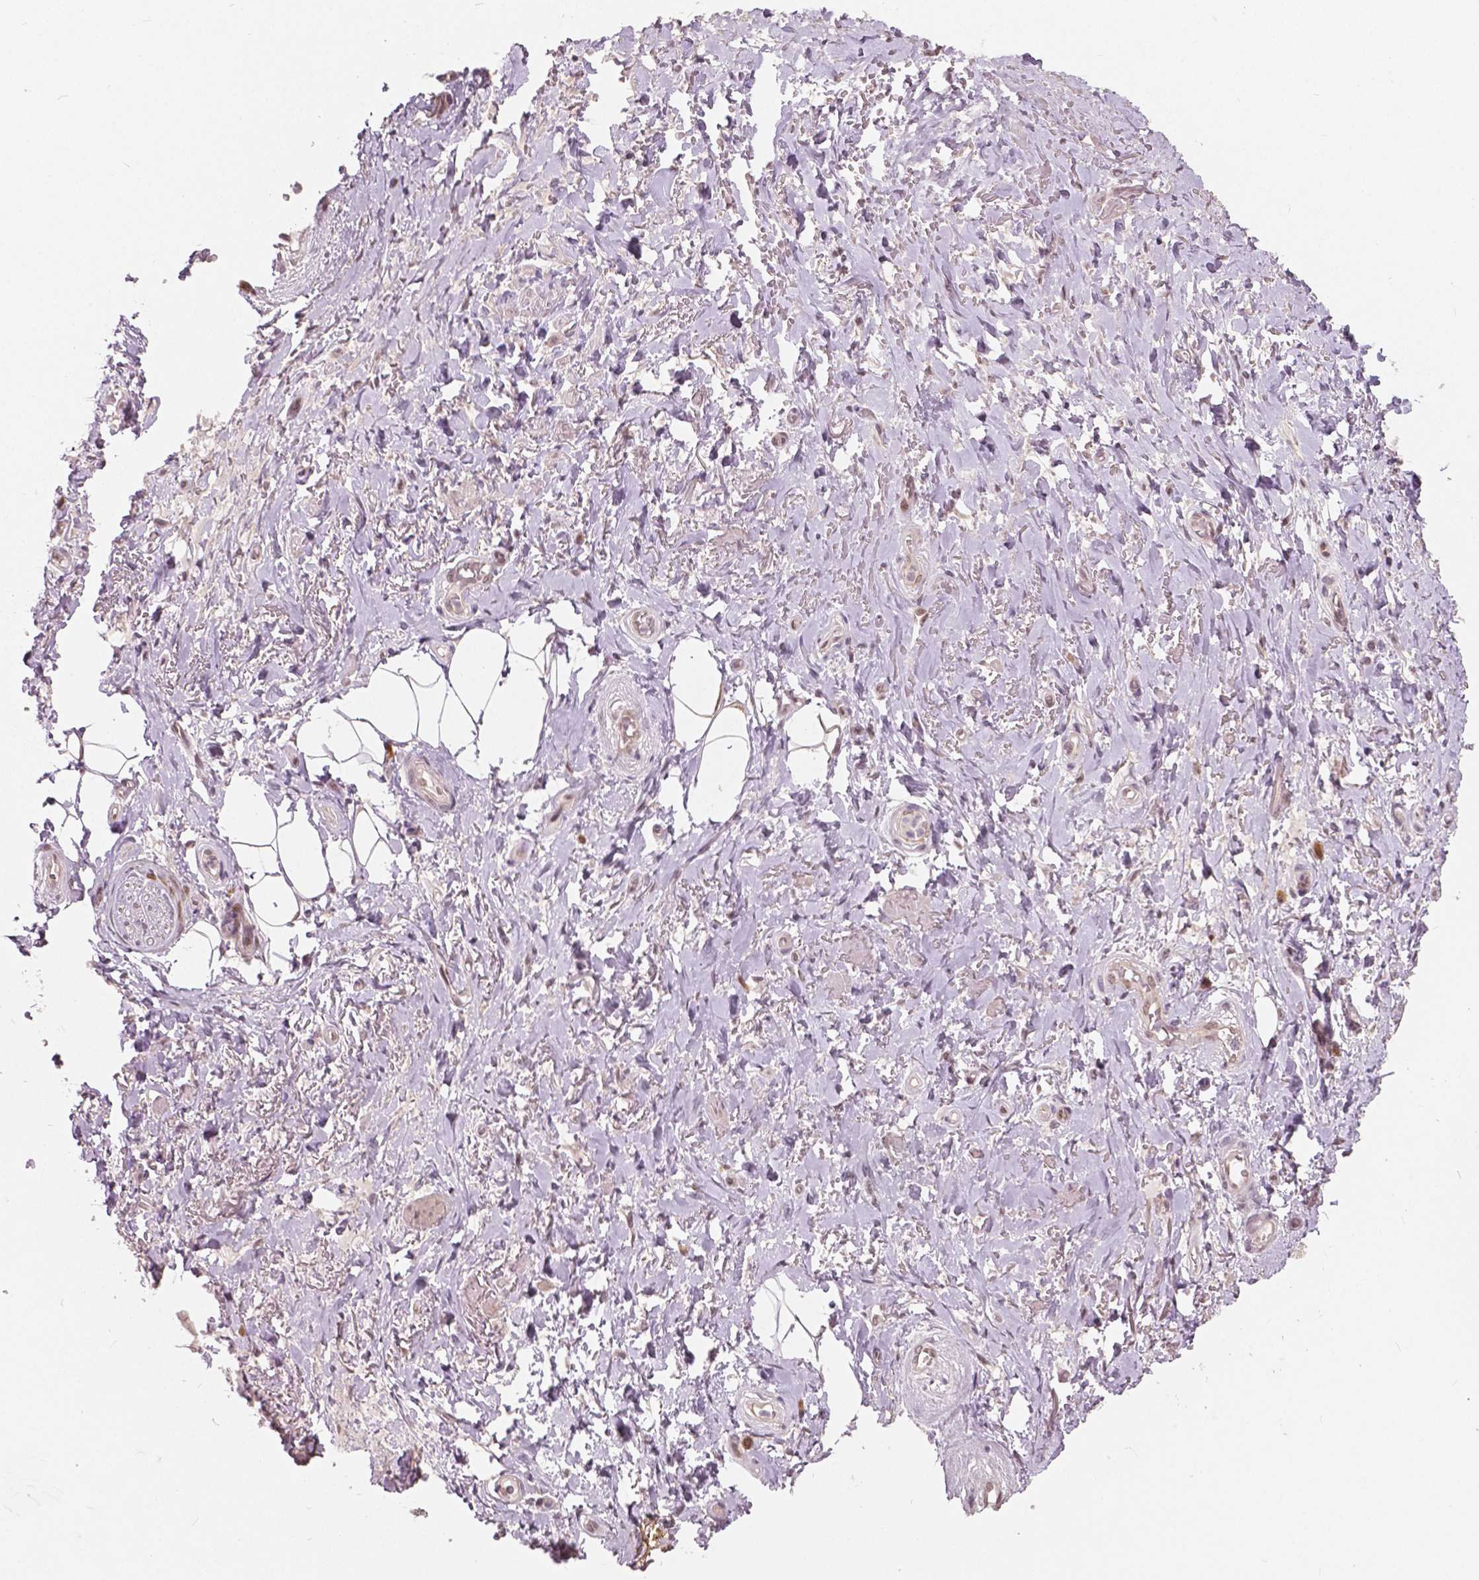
{"staining": {"intensity": "weak", "quantity": ">75%", "location": "nuclear"}, "tissue": "adipose tissue", "cell_type": "Adipocytes", "image_type": "normal", "snomed": [{"axis": "morphology", "description": "Normal tissue, NOS"}, {"axis": "topography", "description": "Anal"}, {"axis": "topography", "description": "Peripheral nerve tissue"}], "caption": "An immunohistochemistry (IHC) micrograph of unremarkable tissue is shown. Protein staining in brown shows weak nuclear positivity in adipose tissue within adipocytes. (DAB IHC, brown staining for protein, blue staining for nuclei).", "gene": "HMBOX1", "patient": {"sex": "male", "age": 53}}